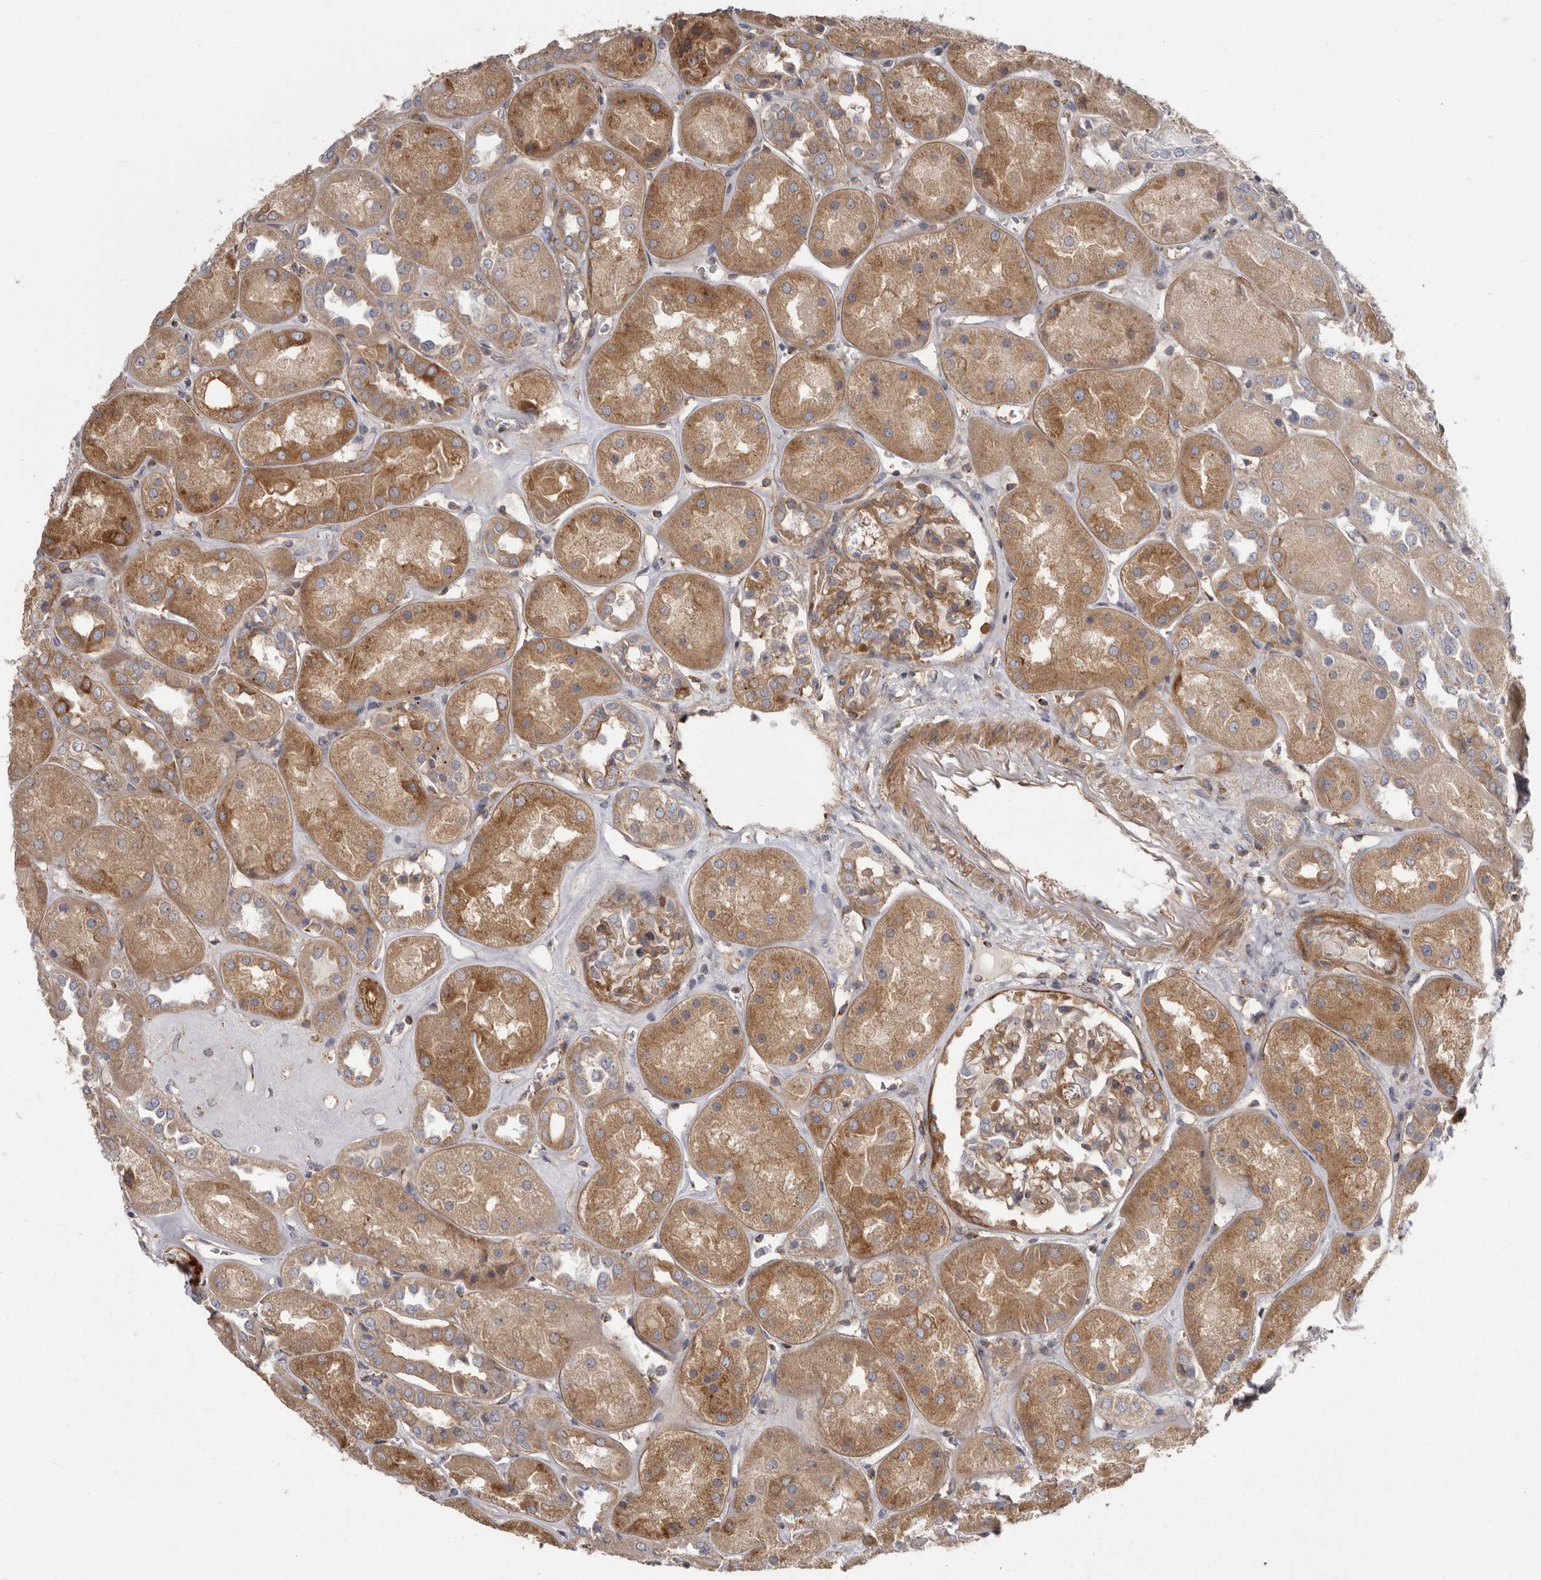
{"staining": {"intensity": "moderate", "quantity": ">75%", "location": "cytoplasmic/membranous"}, "tissue": "kidney", "cell_type": "Cells in glomeruli", "image_type": "normal", "snomed": [{"axis": "morphology", "description": "Normal tissue, NOS"}, {"axis": "topography", "description": "Kidney"}], "caption": "Approximately >75% of cells in glomeruli in unremarkable kidney exhibit moderate cytoplasmic/membranous protein staining as visualized by brown immunohistochemical staining.", "gene": "ENAH", "patient": {"sex": "male", "age": 70}}